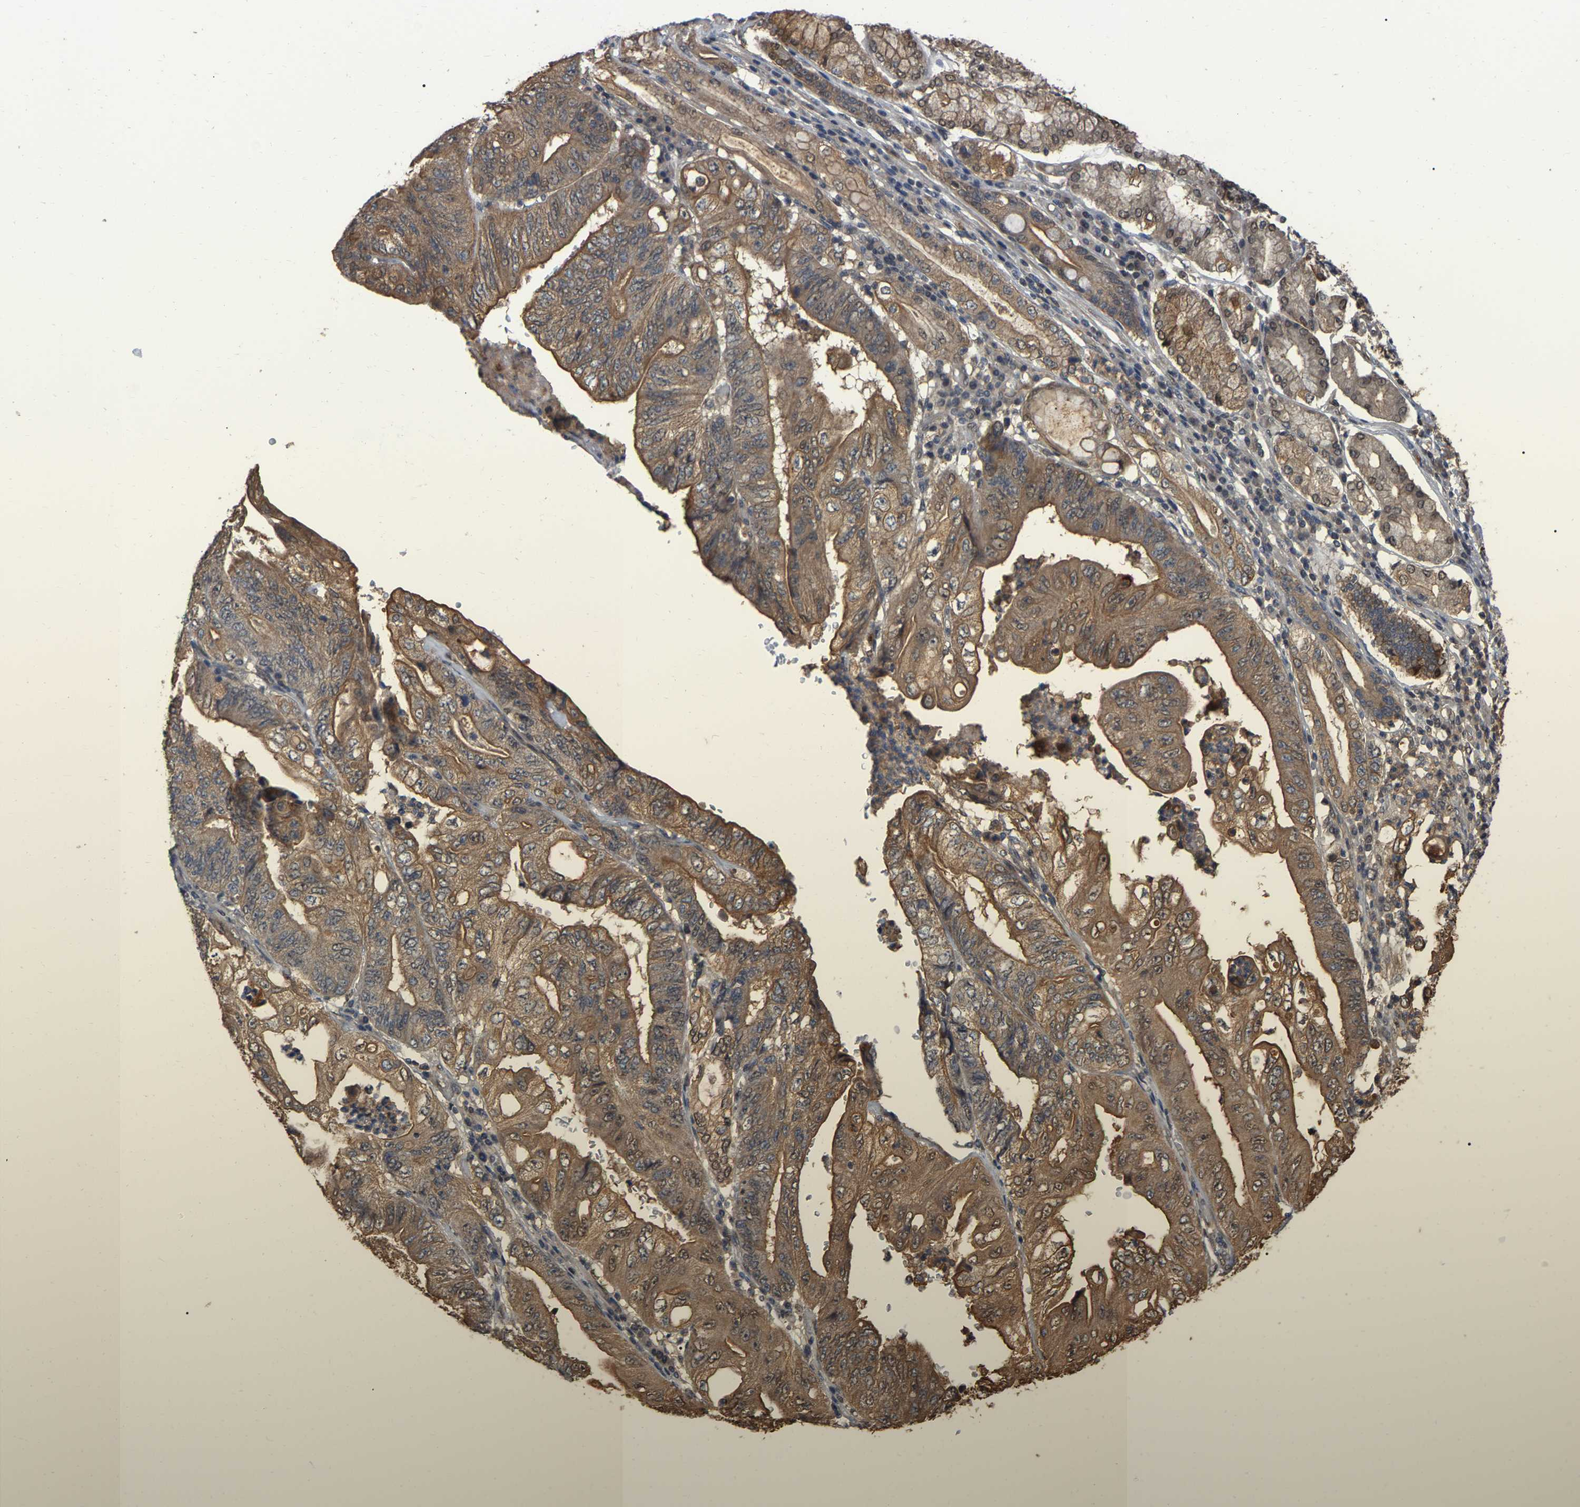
{"staining": {"intensity": "moderate", "quantity": ">75%", "location": "cytoplasmic/membranous"}, "tissue": "stomach cancer", "cell_type": "Tumor cells", "image_type": "cancer", "snomed": [{"axis": "morphology", "description": "Adenocarcinoma, NOS"}, {"axis": "topography", "description": "Stomach"}], "caption": "Protein staining exhibits moderate cytoplasmic/membranous positivity in about >75% of tumor cells in adenocarcinoma (stomach).", "gene": "FAM219A", "patient": {"sex": "female", "age": 73}}